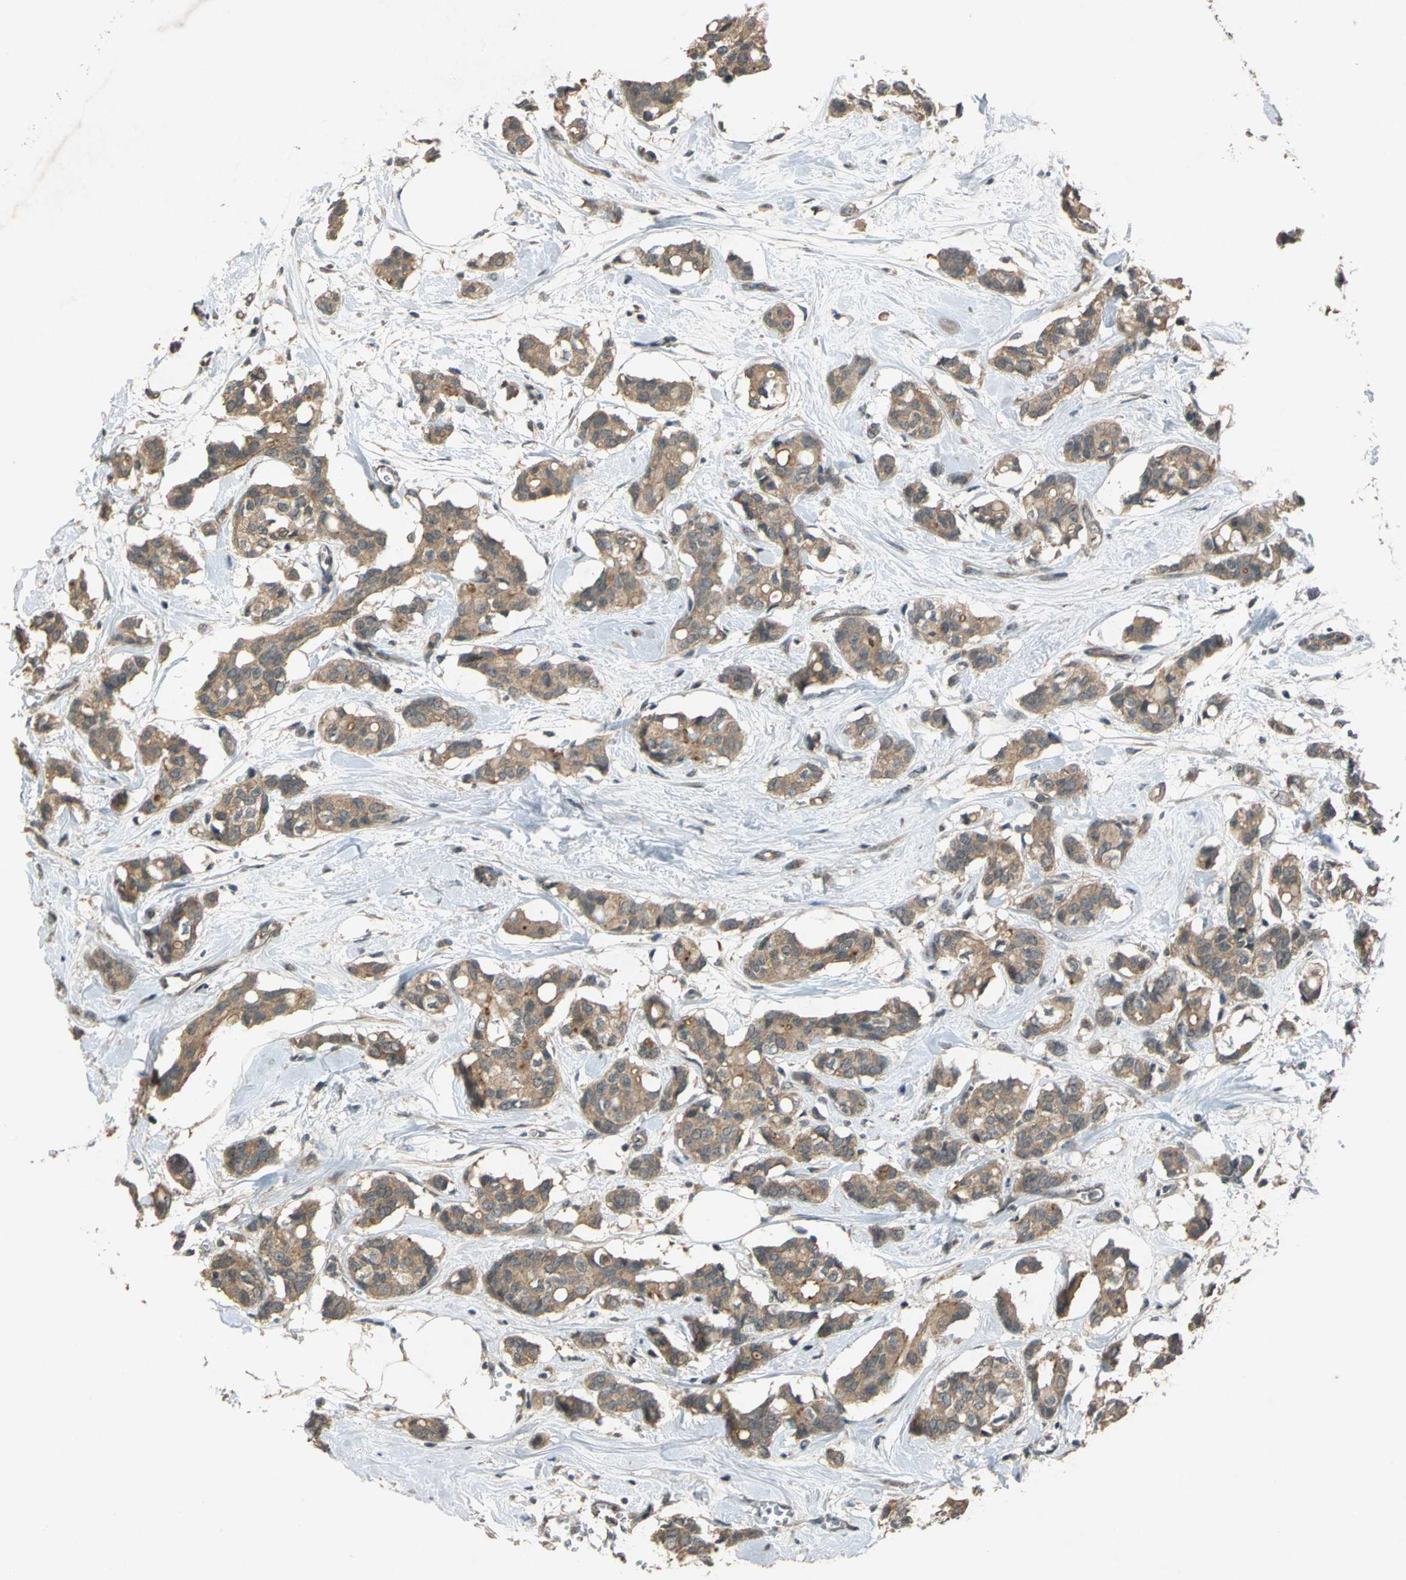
{"staining": {"intensity": "strong", "quantity": ">75%", "location": "cytoplasmic/membranous"}, "tissue": "breast cancer", "cell_type": "Tumor cells", "image_type": "cancer", "snomed": [{"axis": "morphology", "description": "Duct carcinoma"}, {"axis": "topography", "description": "Breast"}], "caption": "Breast cancer stained with a protein marker exhibits strong staining in tumor cells.", "gene": "EMCN", "patient": {"sex": "female", "age": 84}}